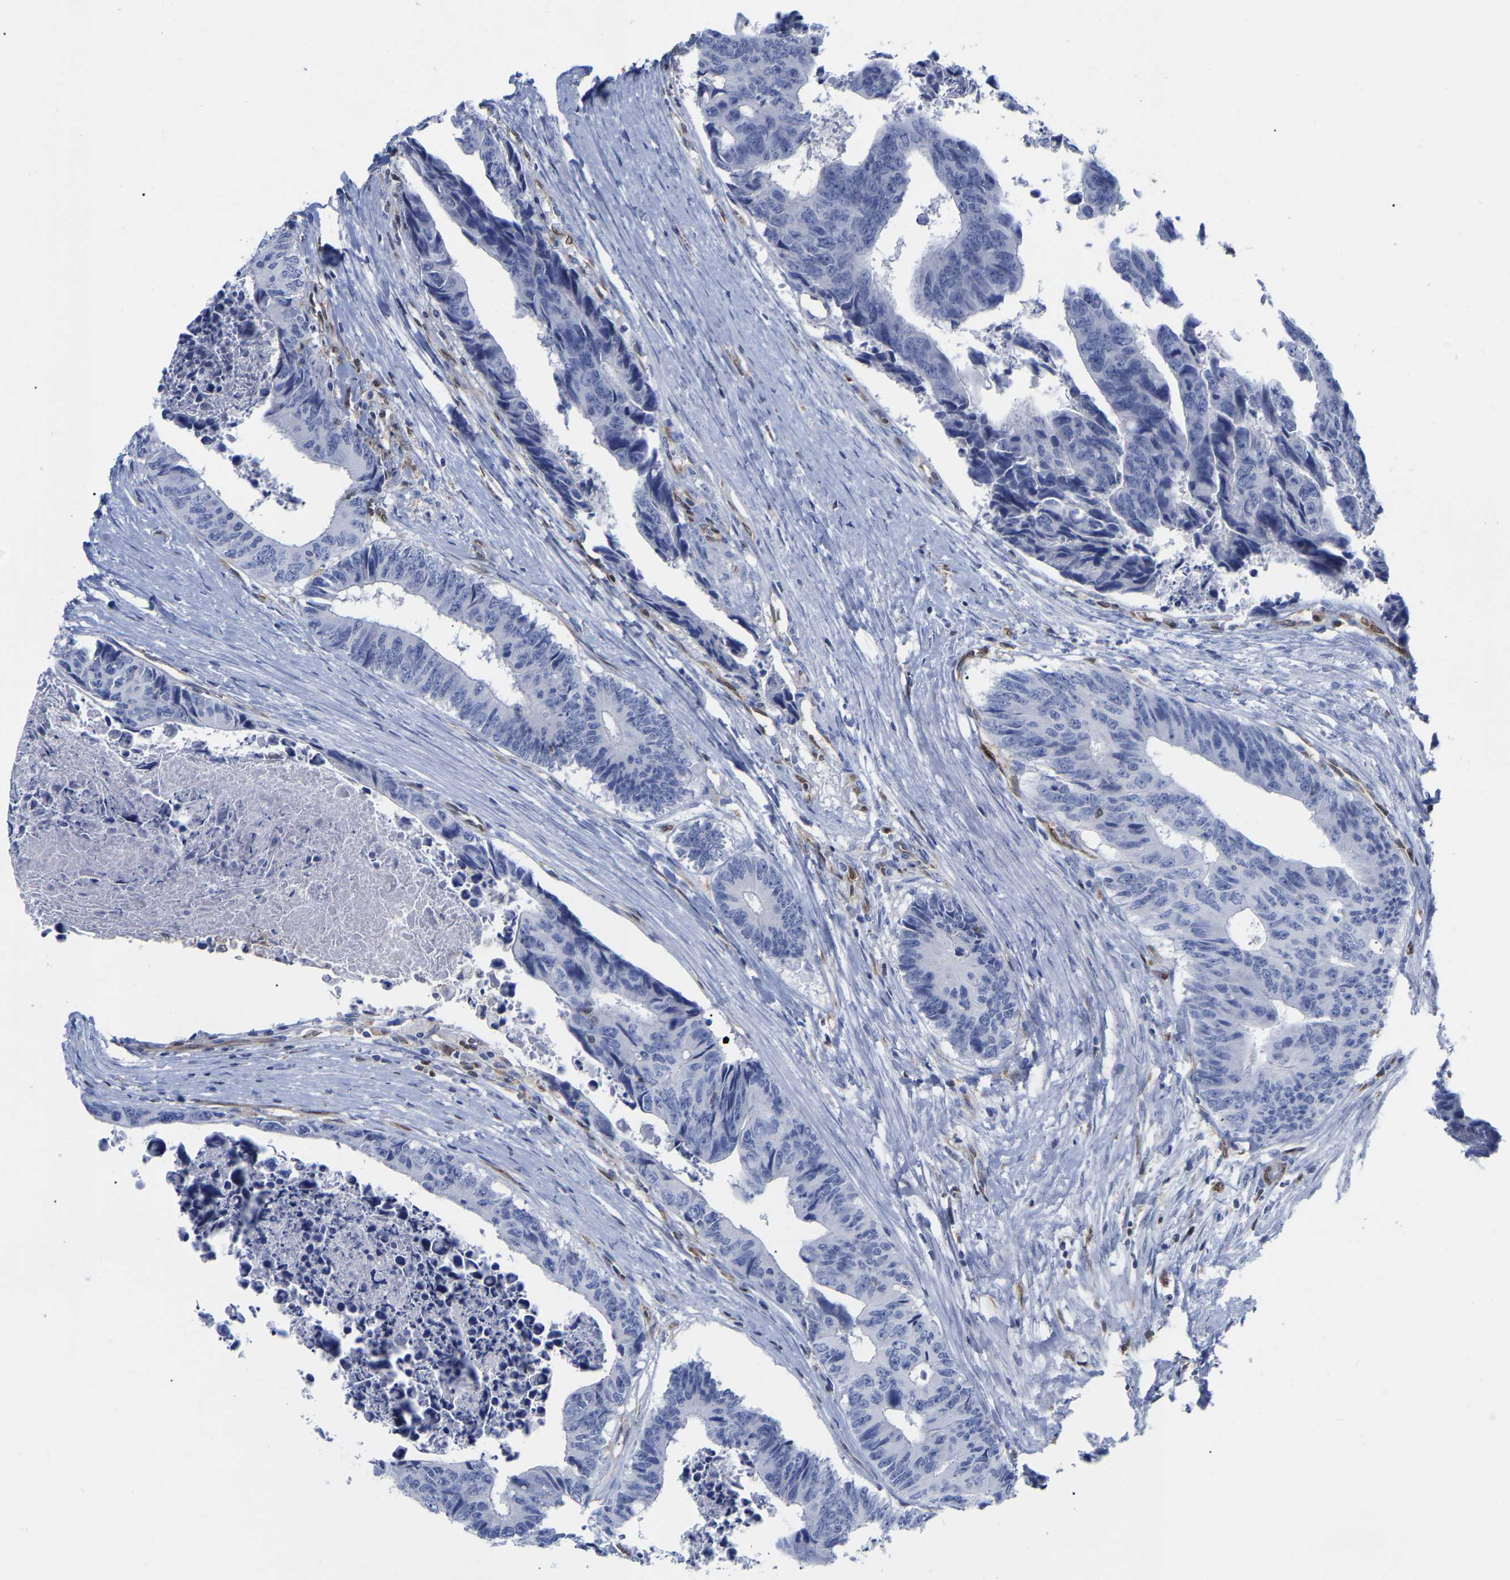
{"staining": {"intensity": "negative", "quantity": "none", "location": "none"}, "tissue": "colorectal cancer", "cell_type": "Tumor cells", "image_type": "cancer", "snomed": [{"axis": "morphology", "description": "Adenocarcinoma, NOS"}, {"axis": "topography", "description": "Rectum"}], "caption": "Tumor cells are negative for brown protein staining in colorectal cancer. The staining was performed using DAB (3,3'-diaminobenzidine) to visualize the protein expression in brown, while the nuclei were stained in blue with hematoxylin (Magnification: 20x).", "gene": "GIMAP4", "patient": {"sex": "male", "age": 84}}